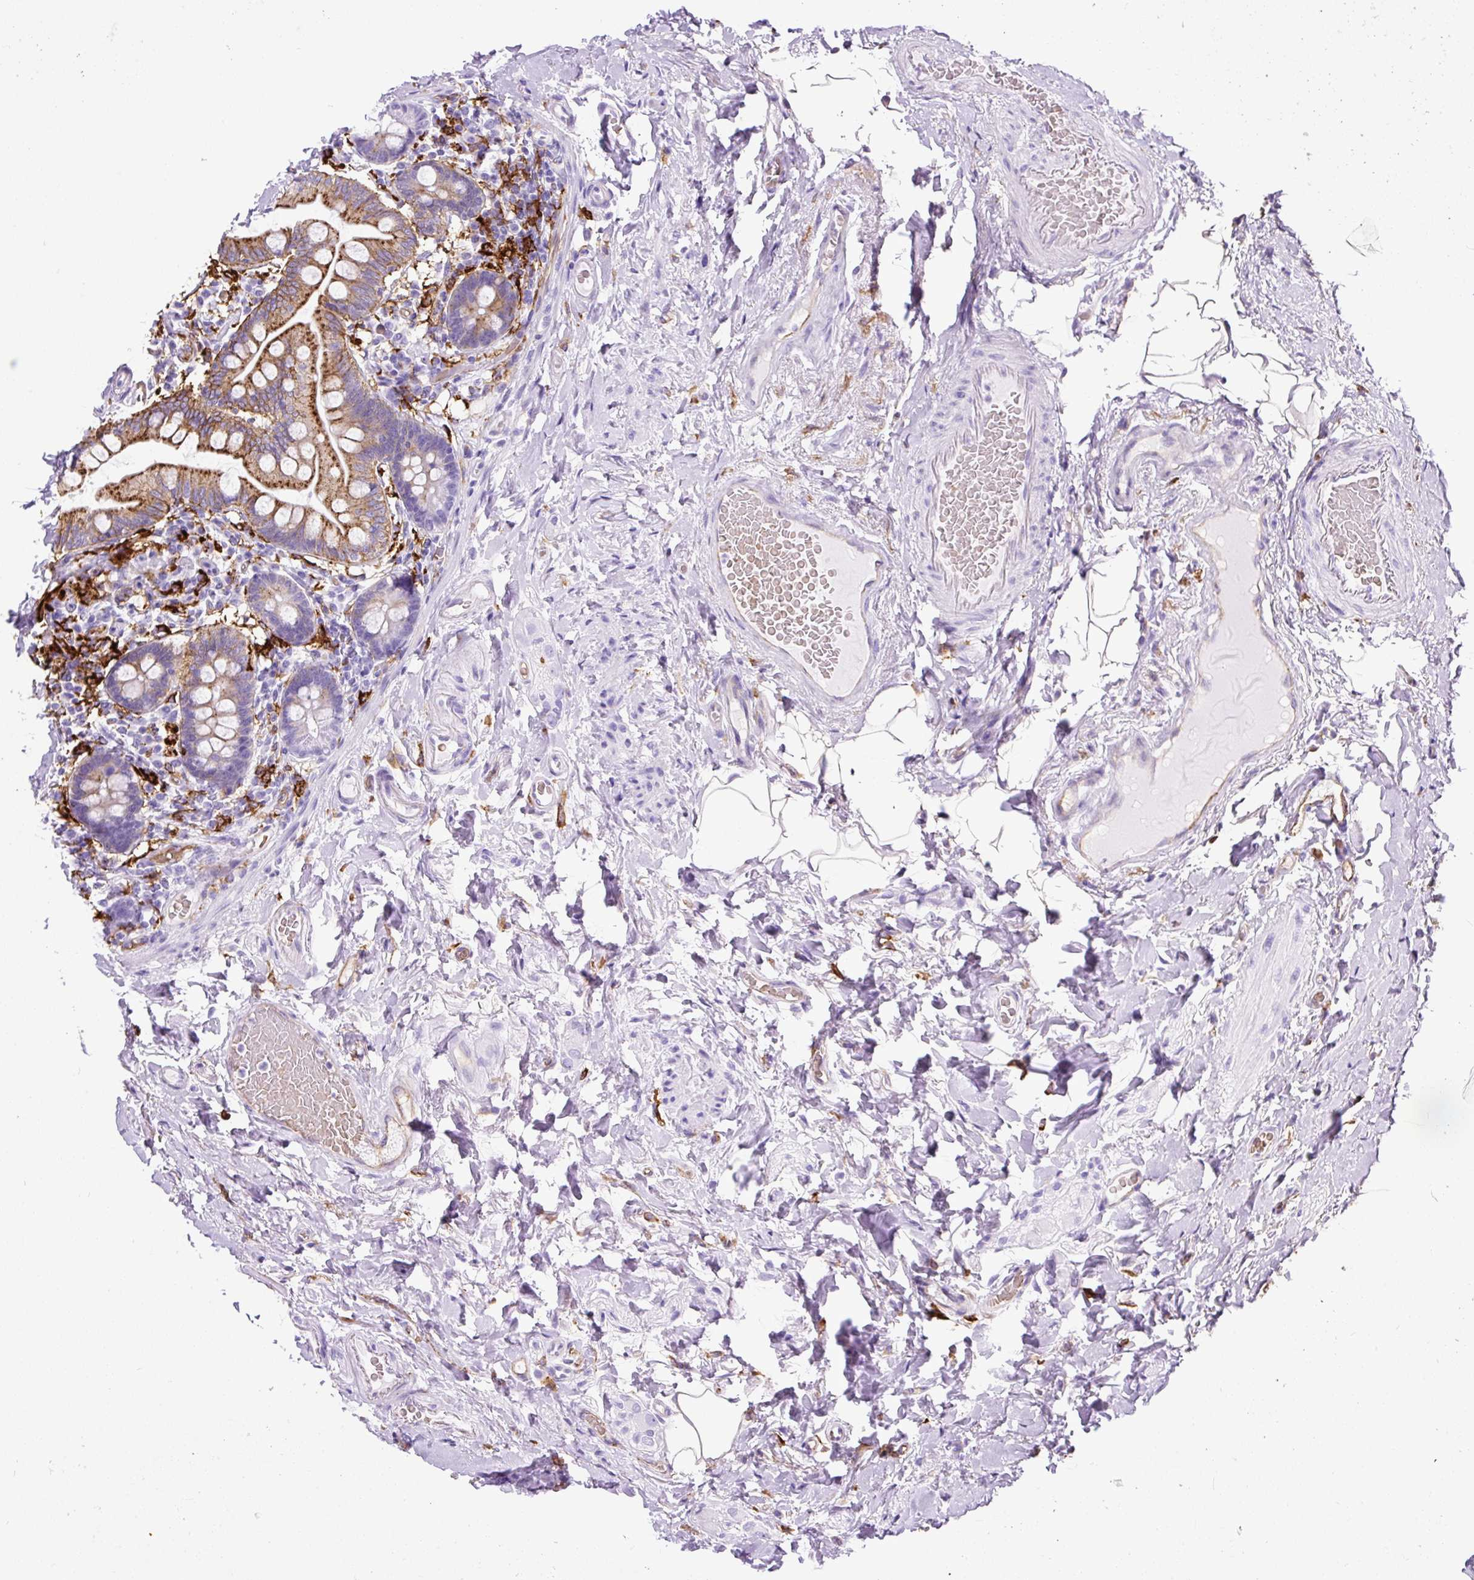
{"staining": {"intensity": "moderate", "quantity": "<25%", "location": "cytoplasmic/membranous"}, "tissue": "small intestine", "cell_type": "Glandular cells", "image_type": "normal", "snomed": [{"axis": "morphology", "description": "Normal tissue, NOS"}, {"axis": "topography", "description": "Small intestine"}], "caption": "Benign small intestine reveals moderate cytoplasmic/membranous staining in approximately <25% of glandular cells, visualized by immunohistochemistry. (DAB IHC with brightfield microscopy, high magnification).", "gene": "HLA", "patient": {"sex": "female", "age": 64}}